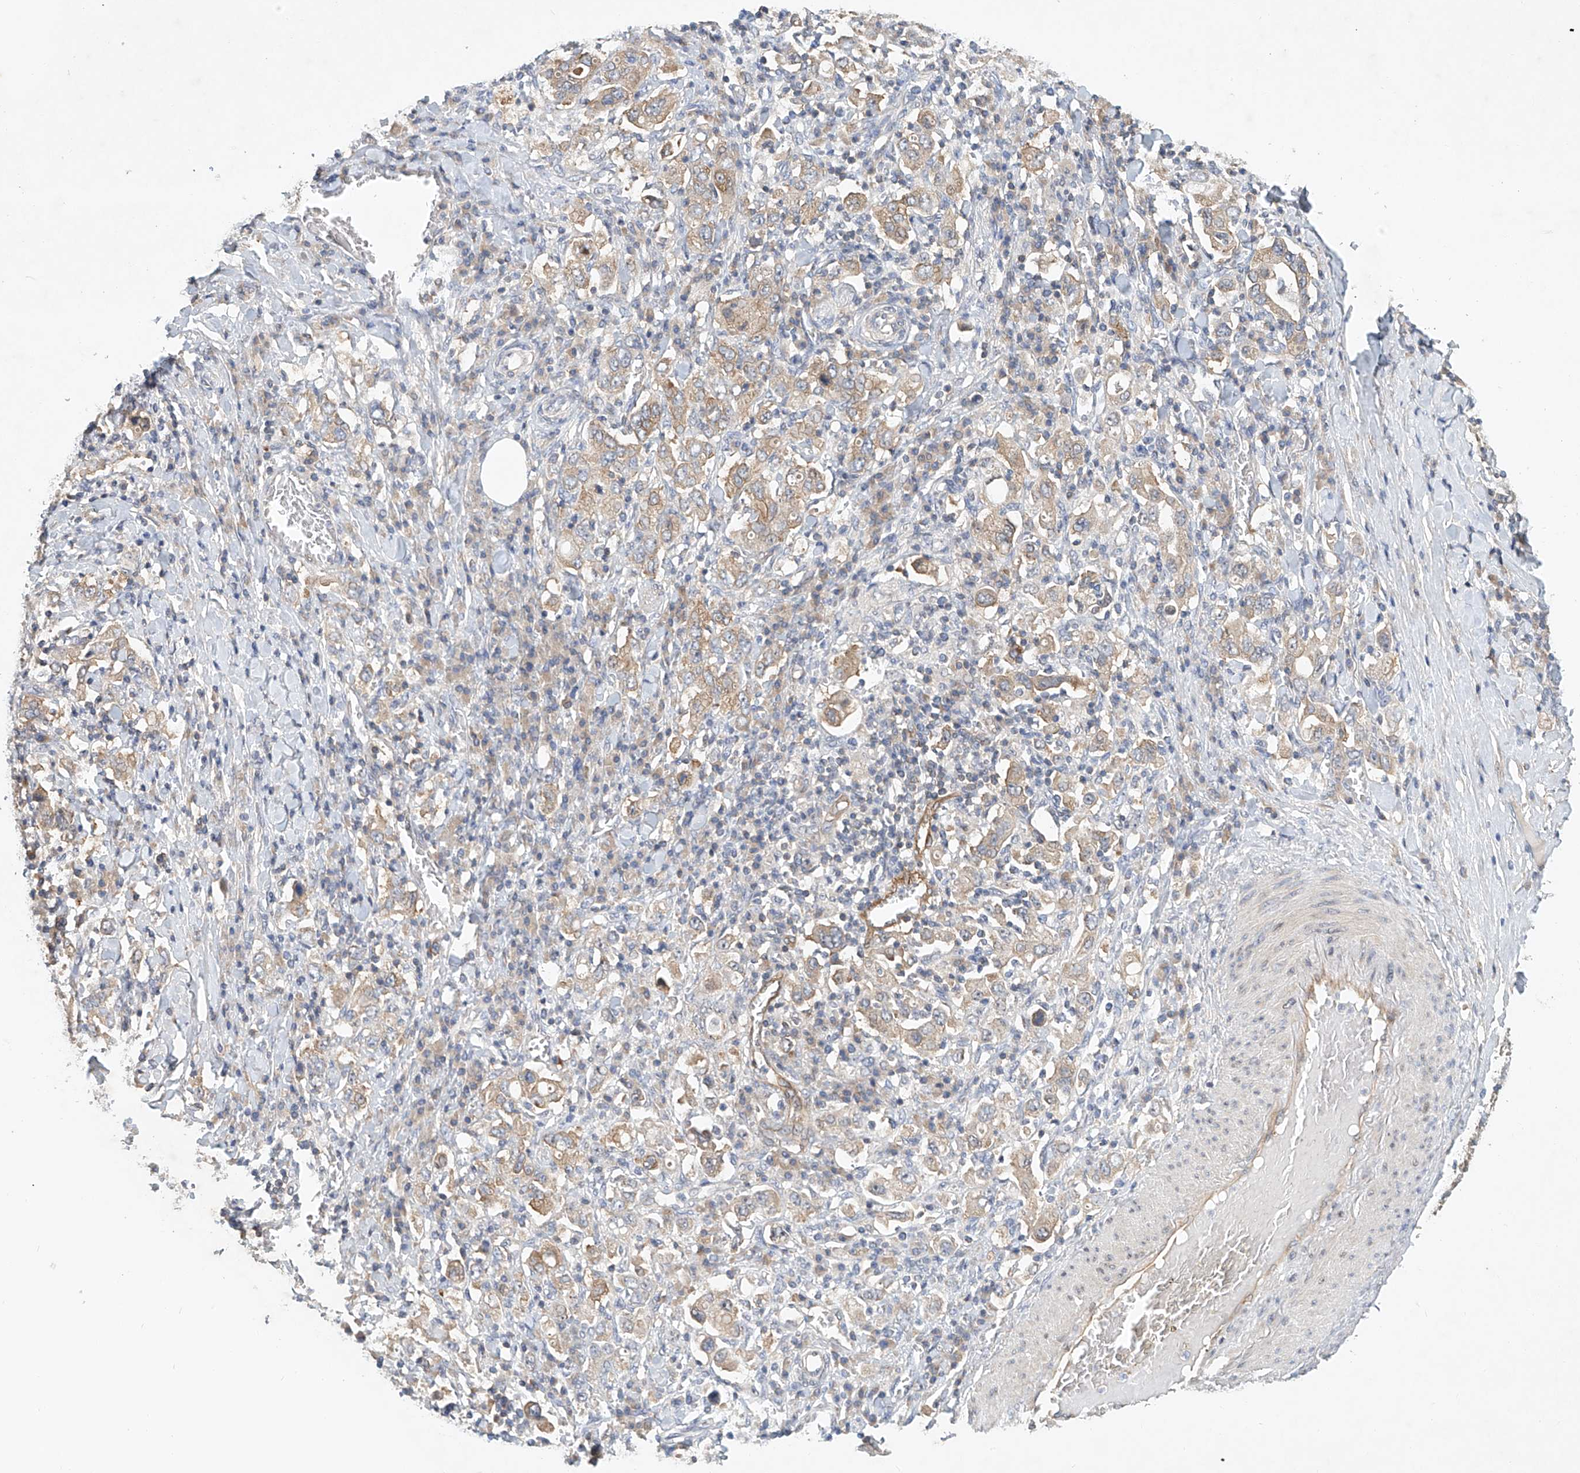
{"staining": {"intensity": "weak", "quantity": ">75%", "location": "cytoplasmic/membranous"}, "tissue": "stomach cancer", "cell_type": "Tumor cells", "image_type": "cancer", "snomed": [{"axis": "morphology", "description": "Adenocarcinoma, NOS"}, {"axis": "topography", "description": "Stomach, upper"}], "caption": "Immunohistochemistry (IHC) (DAB (3,3'-diaminobenzidine)) staining of human stomach cancer (adenocarcinoma) exhibits weak cytoplasmic/membranous protein expression in about >75% of tumor cells. (DAB (3,3'-diaminobenzidine) = brown stain, brightfield microscopy at high magnification).", "gene": "CARMIL1", "patient": {"sex": "male", "age": 62}}